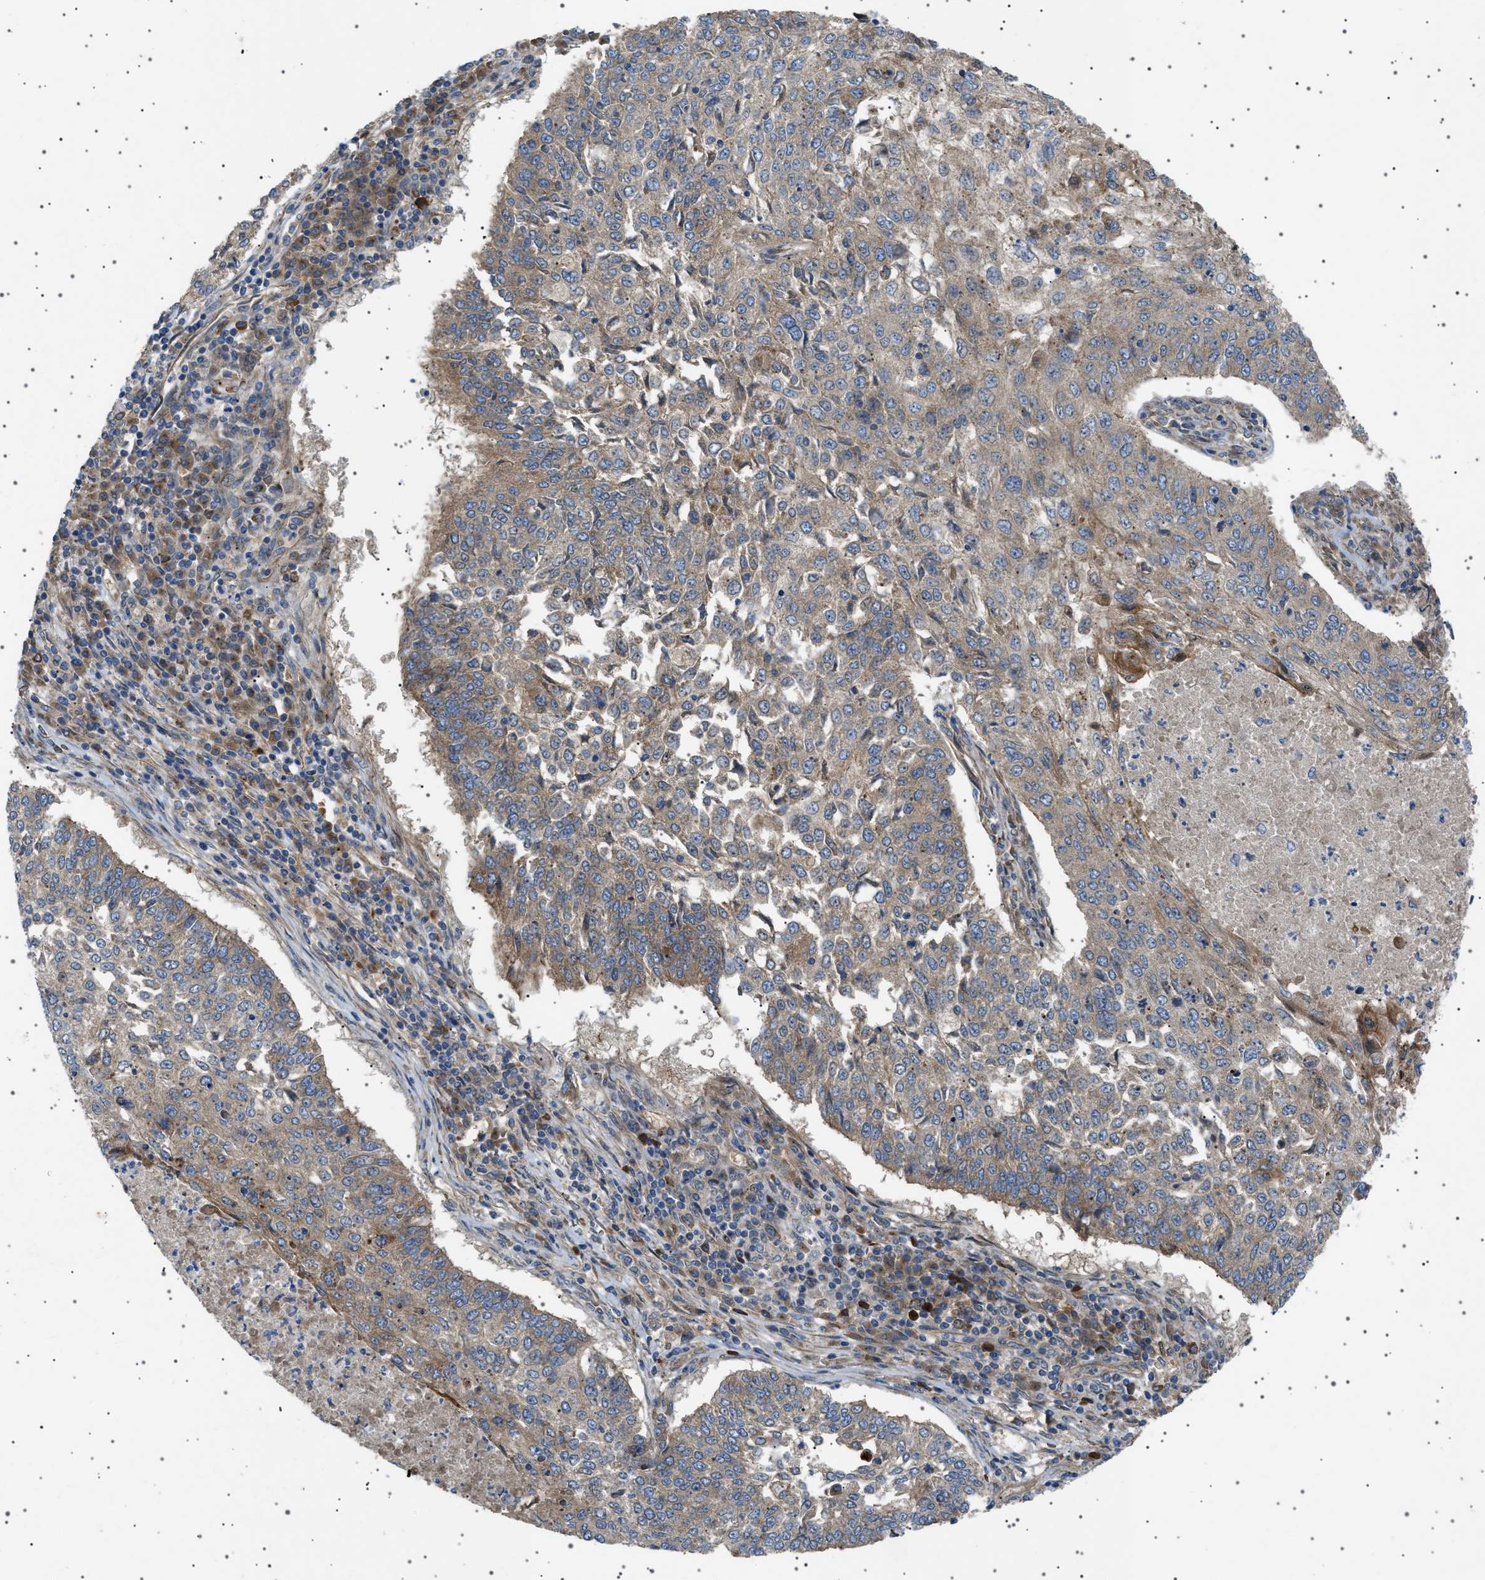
{"staining": {"intensity": "weak", "quantity": ">75%", "location": "cytoplasmic/membranous"}, "tissue": "lung cancer", "cell_type": "Tumor cells", "image_type": "cancer", "snomed": [{"axis": "morphology", "description": "Normal tissue, NOS"}, {"axis": "morphology", "description": "Squamous cell carcinoma, NOS"}, {"axis": "topography", "description": "Cartilage tissue"}, {"axis": "topography", "description": "Bronchus"}, {"axis": "topography", "description": "Lung"}], "caption": "Approximately >75% of tumor cells in lung cancer (squamous cell carcinoma) show weak cytoplasmic/membranous protein positivity as visualized by brown immunohistochemical staining.", "gene": "CCDC186", "patient": {"sex": "female", "age": 49}}